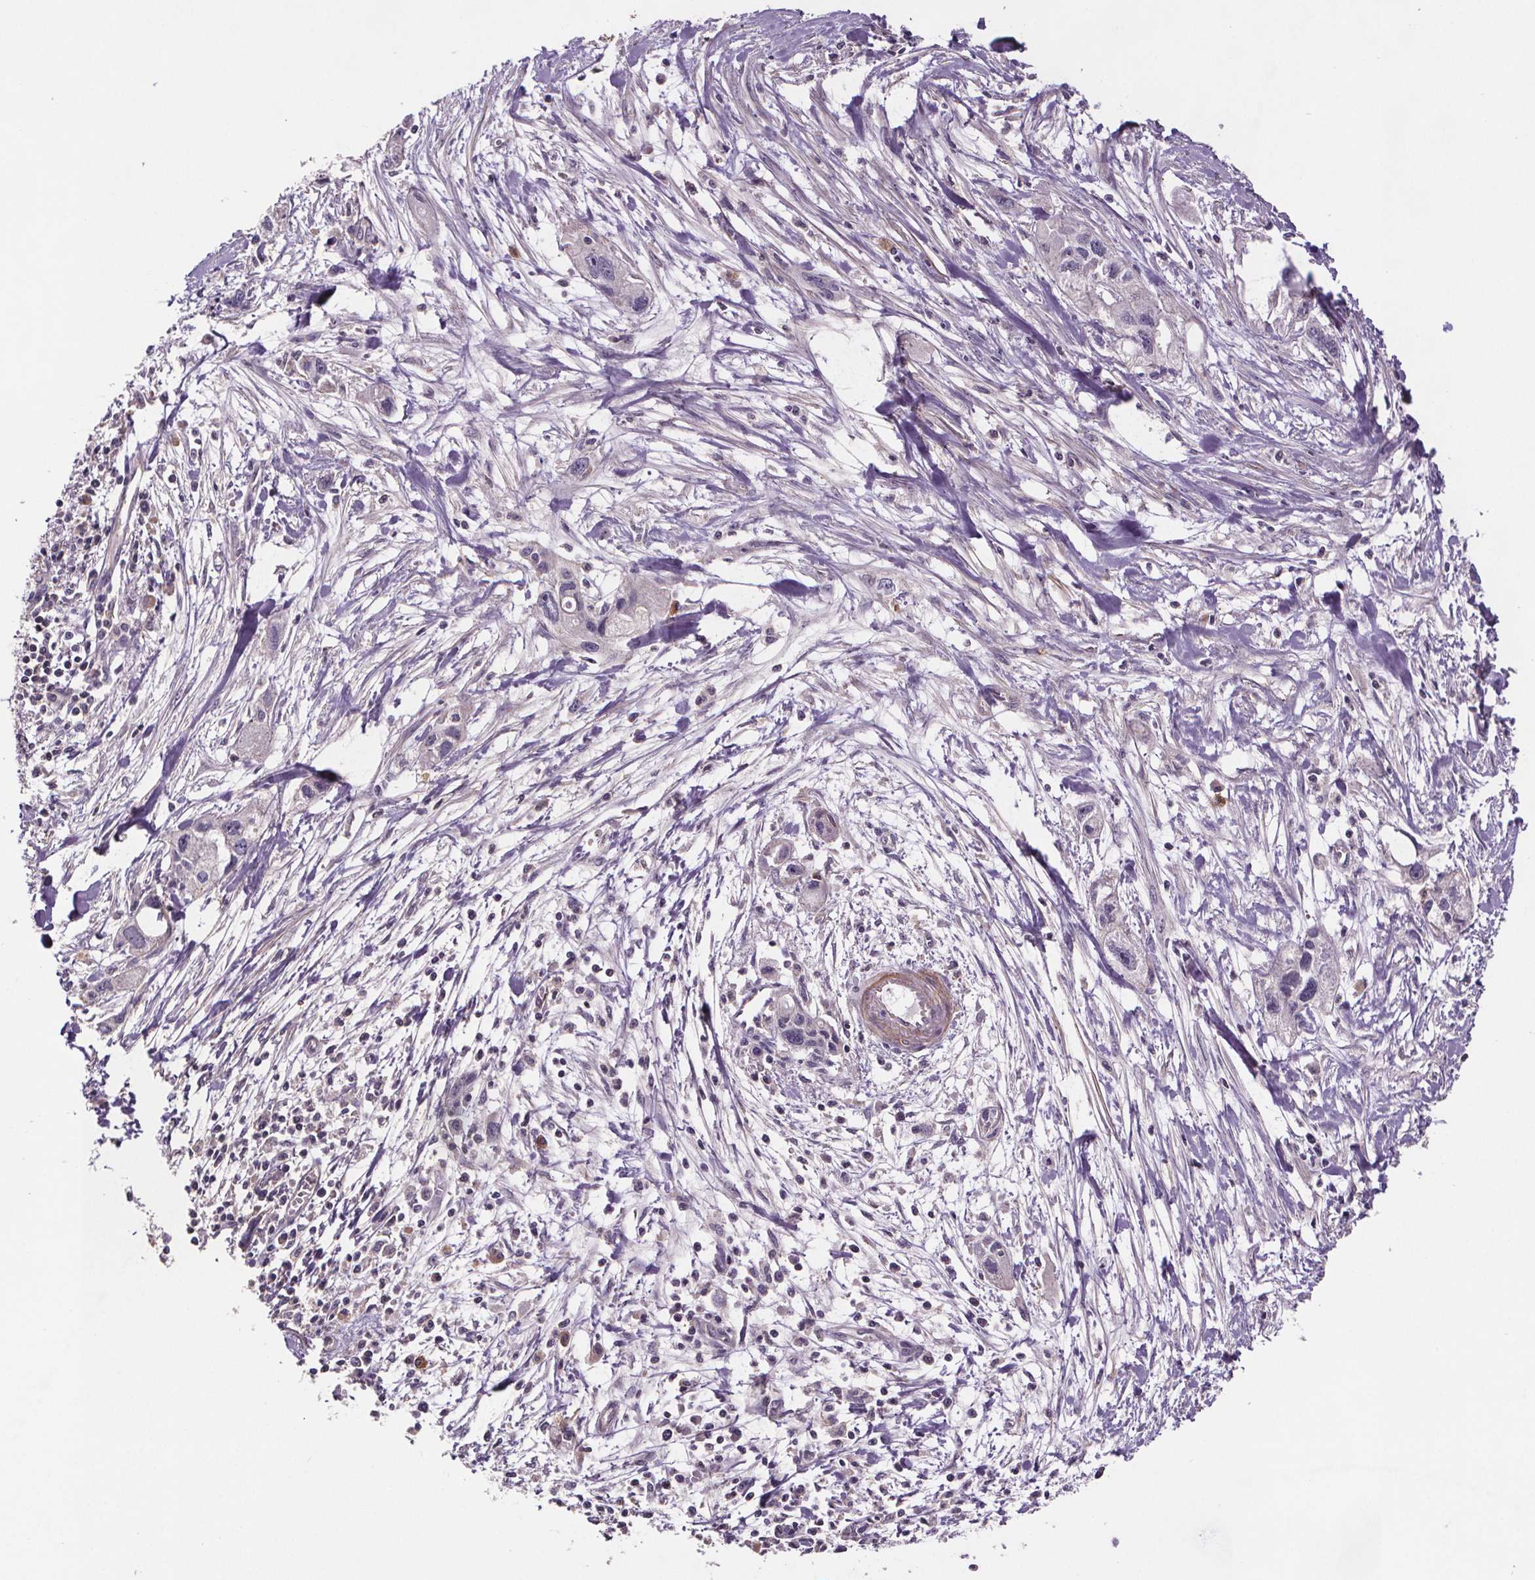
{"staining": {"intensity": "negative", "quantity": "none", "location": "none"}, "tissue": "pancreatic cancer", "cell_type": "Tumor cells", "image_type": "cancer", "snomed": [{"axis": "morphology", "description": "Adenocarcinoma, NOS"}, {"axis": "topography", "description": "Pancreas"}], "caption": "This image is of pancreatic adenocarcinoma stained with IHC to label a protein in brown with the nuclei are counter-stained blue. There is no positivity in tumor cells.", "gene": "CLN3", "patient": {"sex": "female", "age": 61}}